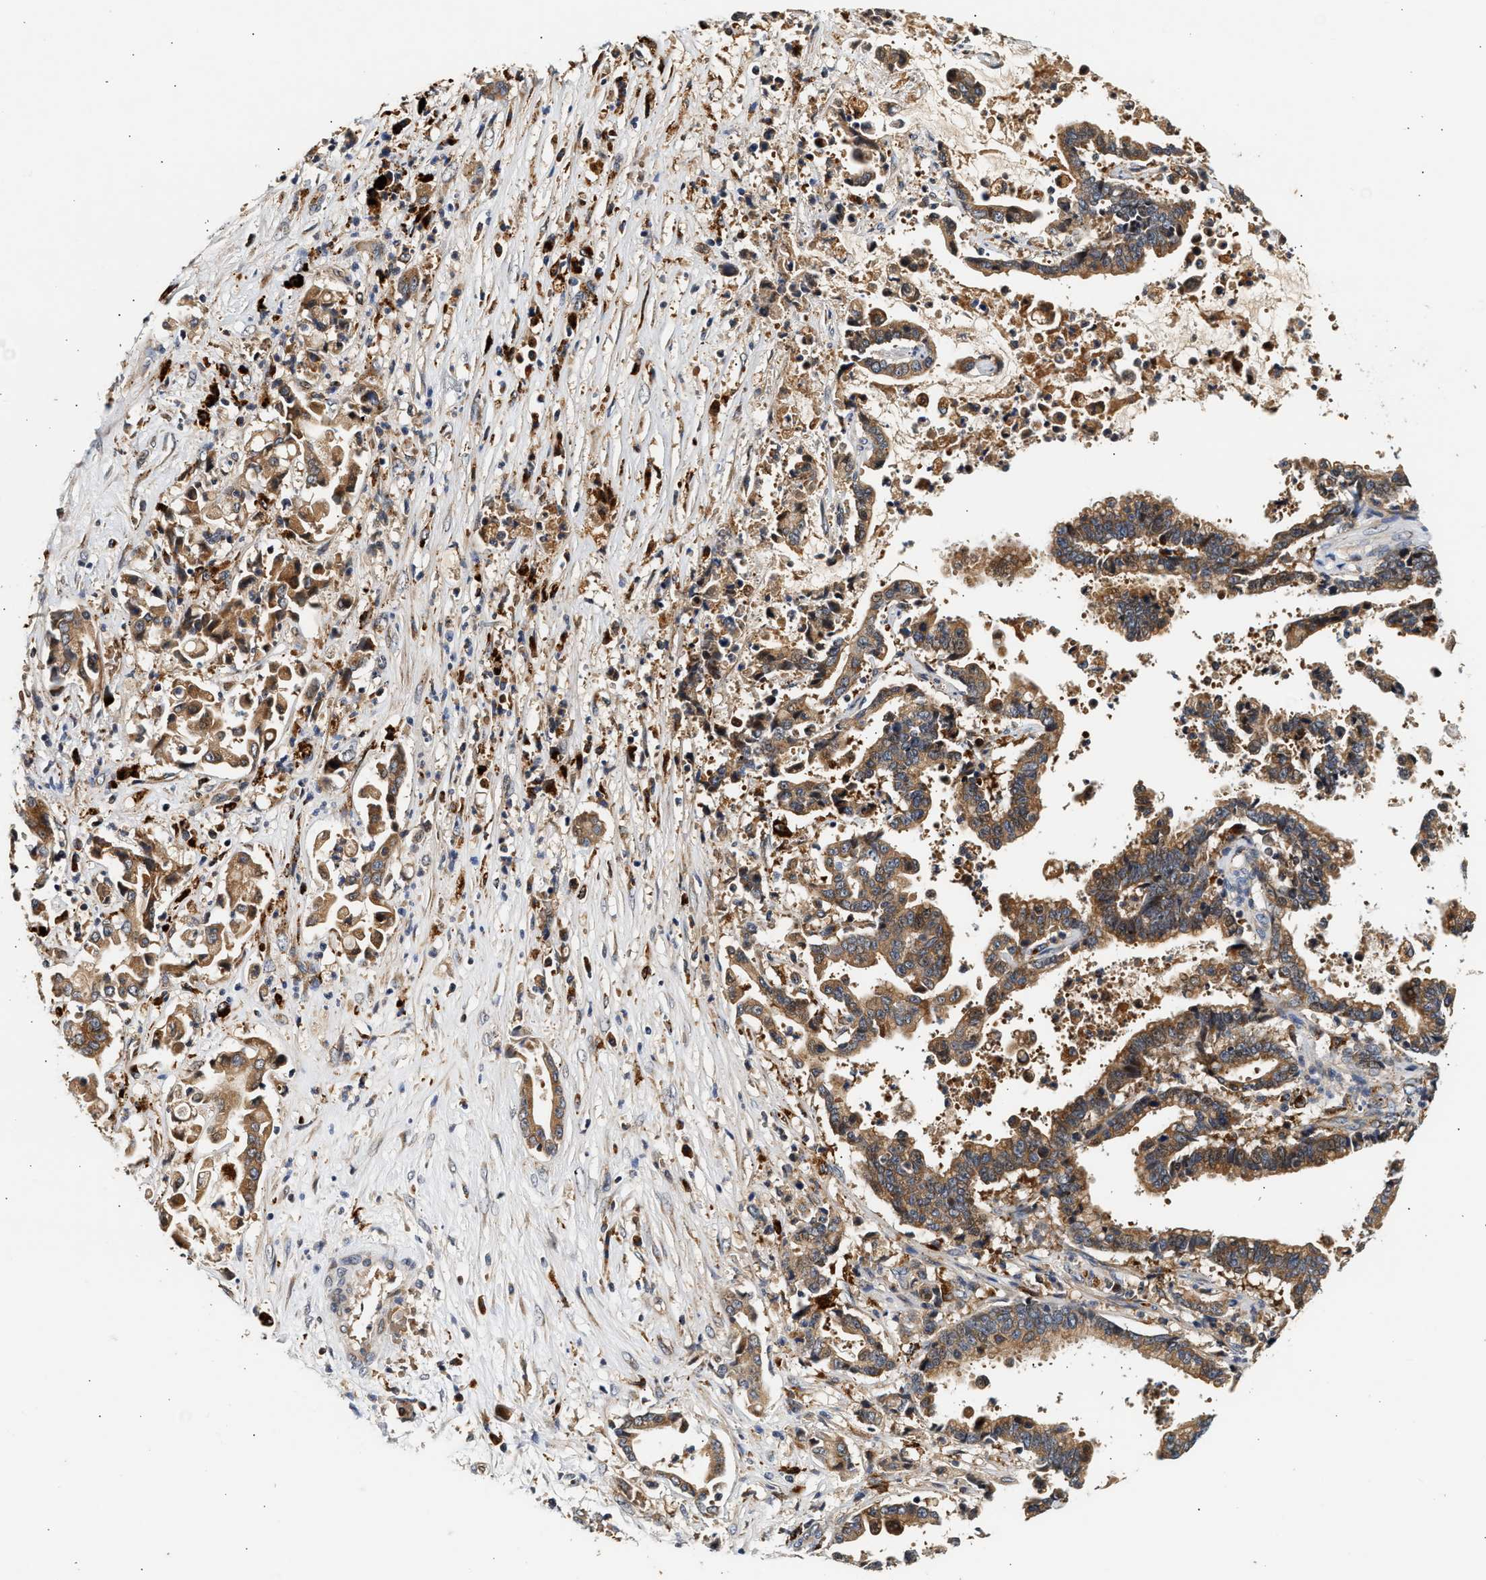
{"staining": {"intensity": "moderate", "quantity": ">75%", "location": "cytoplasmic/membranous"}, "tissue": "liver cancer", "cell_type": "Tumor cells", "image_type": "cancer", "snomed": [{"axis": "morphology", "description": "Cholangiocarcinoma"}, {"axis": "topography", "description": "Liver"}], "caption": "Tumor cells reveal moderate cytoplasmic/membranous positivity in about >75% of cells in liver cancer. Nuclei are stained in blue.", "gene": "PLD3", "patient": {"sex": "male", "age": 57}}